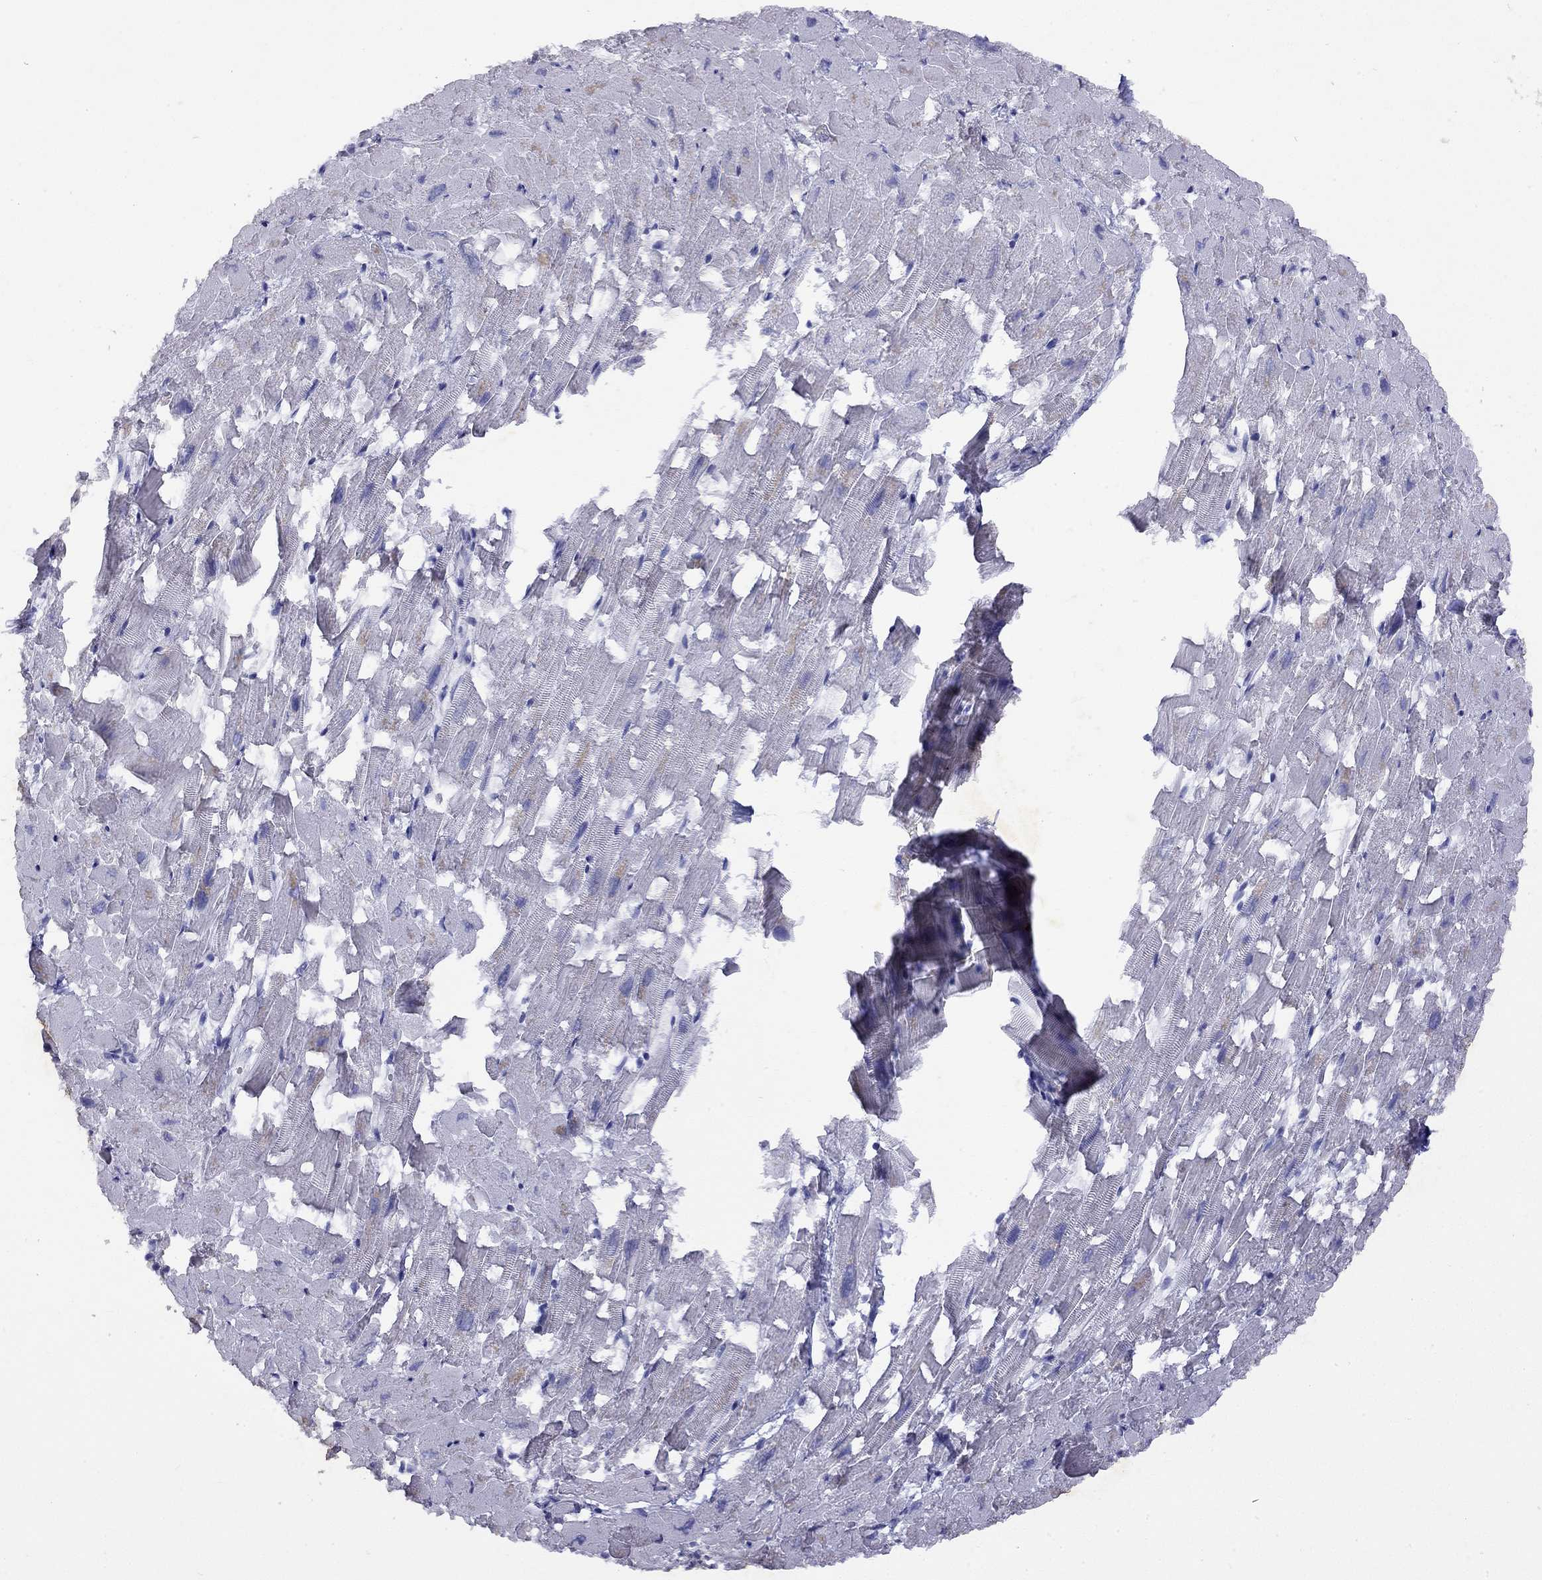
{"staining": {"intensity": "negative", "quantity": "none", "location": "none"}, "tissue": "heart muscle", "cell_type": "Cardiomyocytes", "image_type": "normal", "snomed": [{"axis": "morphology", "description": "Normal tissue, NOS"}, {"axis": "topography", "description": "Heart"}], "caption": "Image shows no significant protein expression in cardiomyocytes of normal heart muscle.", "gene": "GNAT3", "patient": {"sex": "female", "age": 64}}